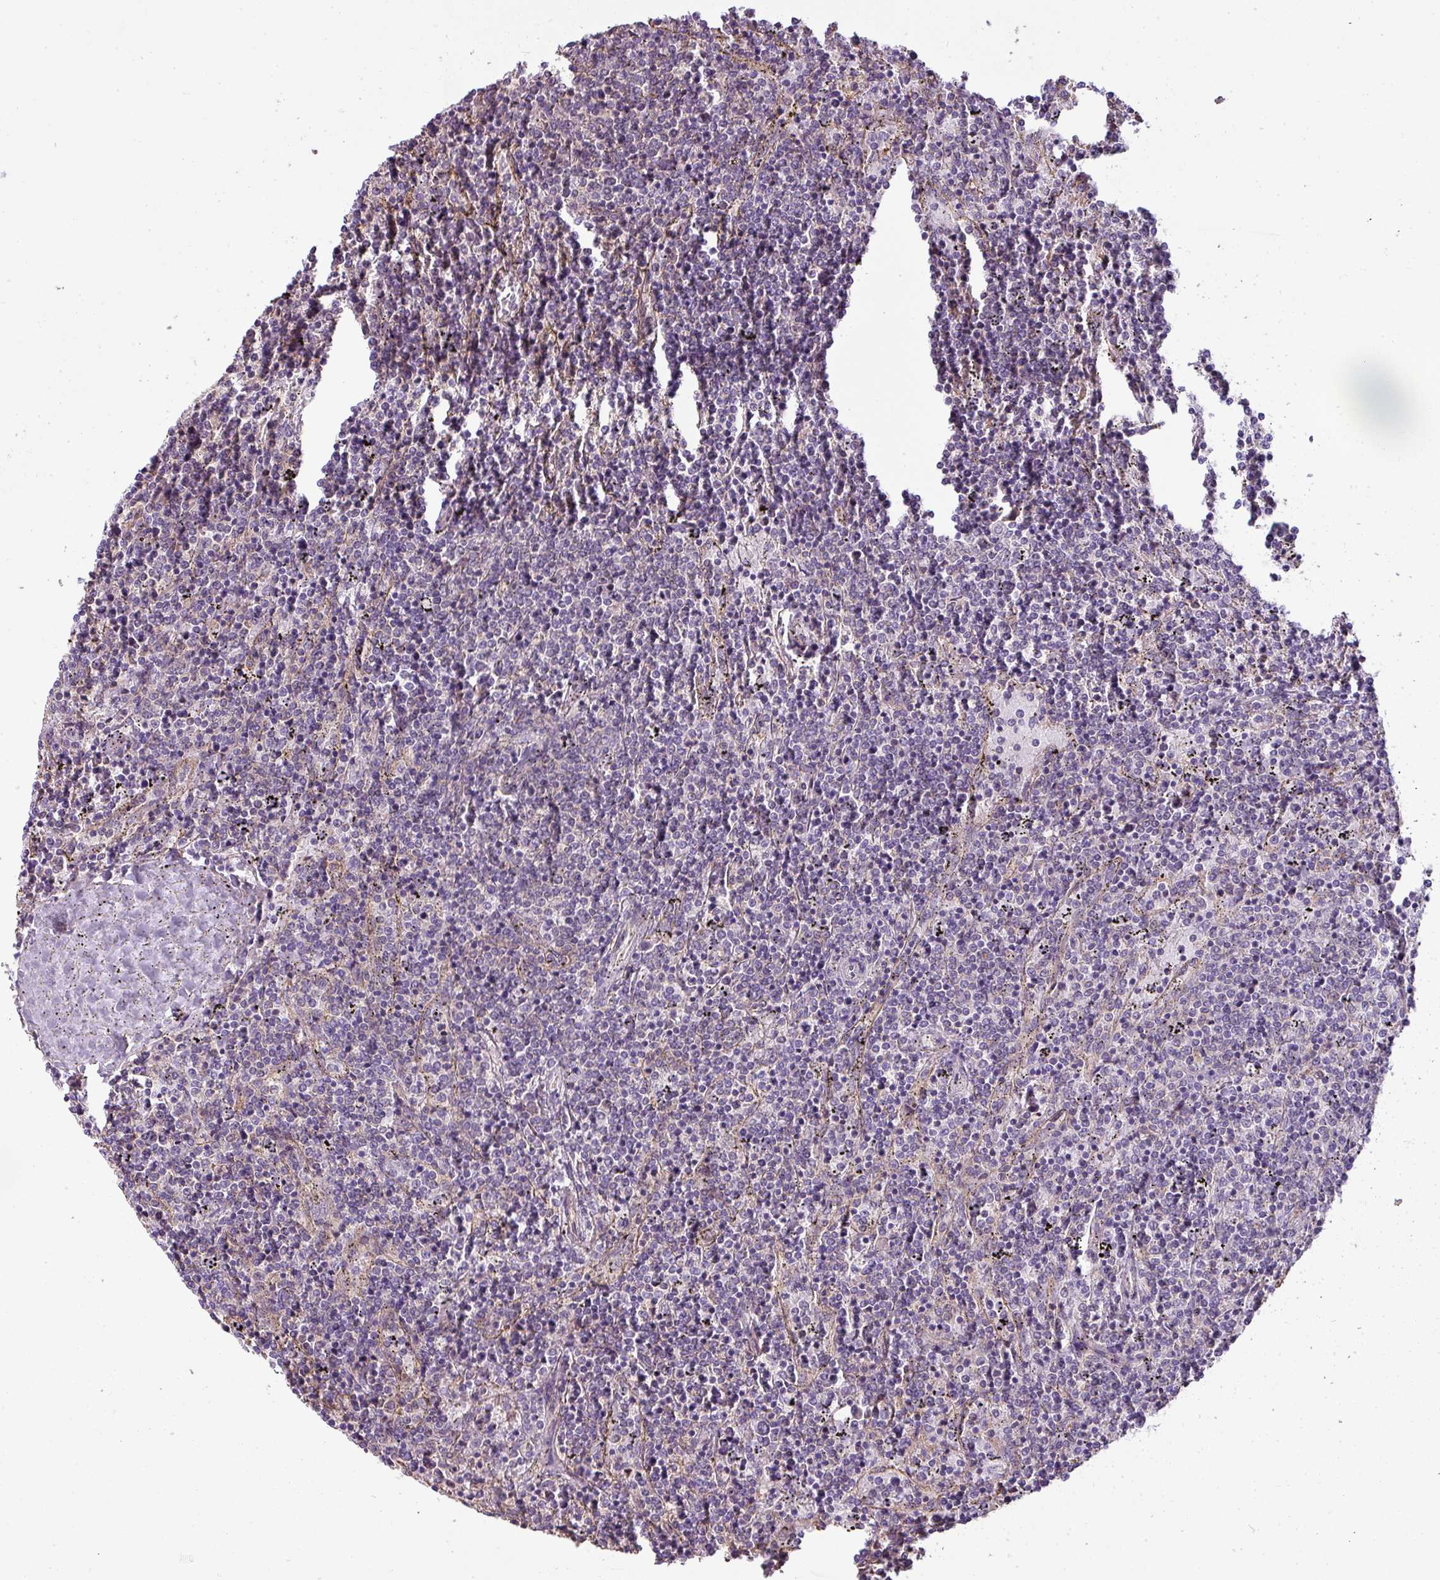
{"staining": {"intensity": "negative", "quantity": "none", "location": "none"}, "tissue": "lymphoma", "cell_type": "Tumor cells", "image_type": "cancer", "snomed": [{"axis": "morphology", "description": "Malignant lymphoma, non-Hodgkin's type, Low grade"}, {"axis": "topography", "description": "Spleen"}], "caption": "IHC of lymphoma displays no expression in tumor cells.", "gene": "PALS2", "patient": {"sex": "female", "age": 50}}